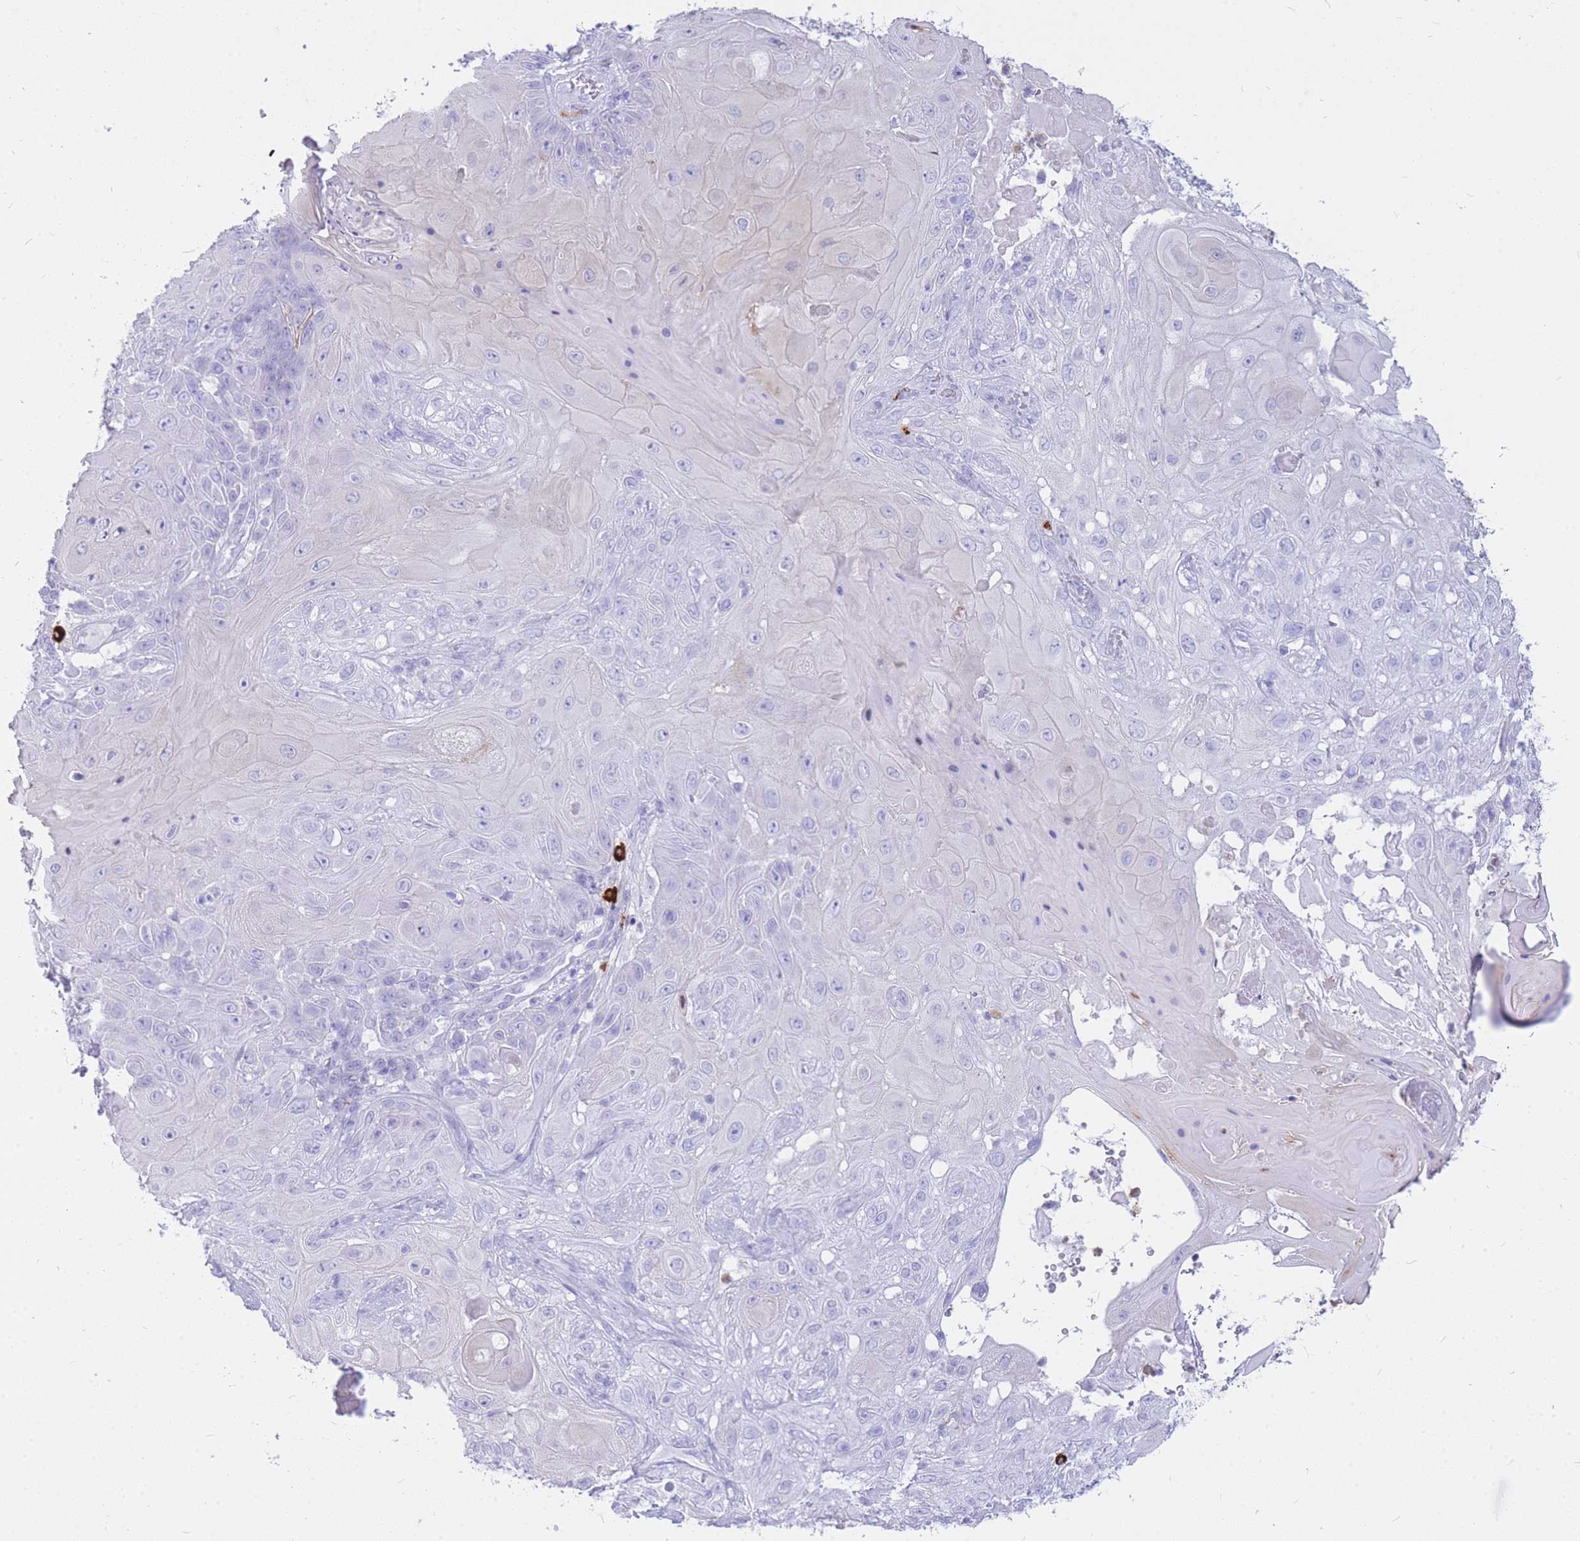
{"staining": {"intensity": "negative", "quantity": "none", "location": "none"}, "tissue": "skin cancer", "cell_type": "Tumor cells", "image_type": "cancer", "snomed": [{"axis": "morphology", "description": "Normal tissue, NOS"}, {"axis": "morphology", "description": "Squamous cell carcinoma, NOS"}, {"axis": "topography", "description": "Skin"}, {"axis": "topography", "description": "Cartilage tissue"}], "caption": "Tumor cells are negative for brown protein staining in skin squamous cell carcinoma.", "gene": "HERC1", "patient": {"sex": "female", "age": 79}}